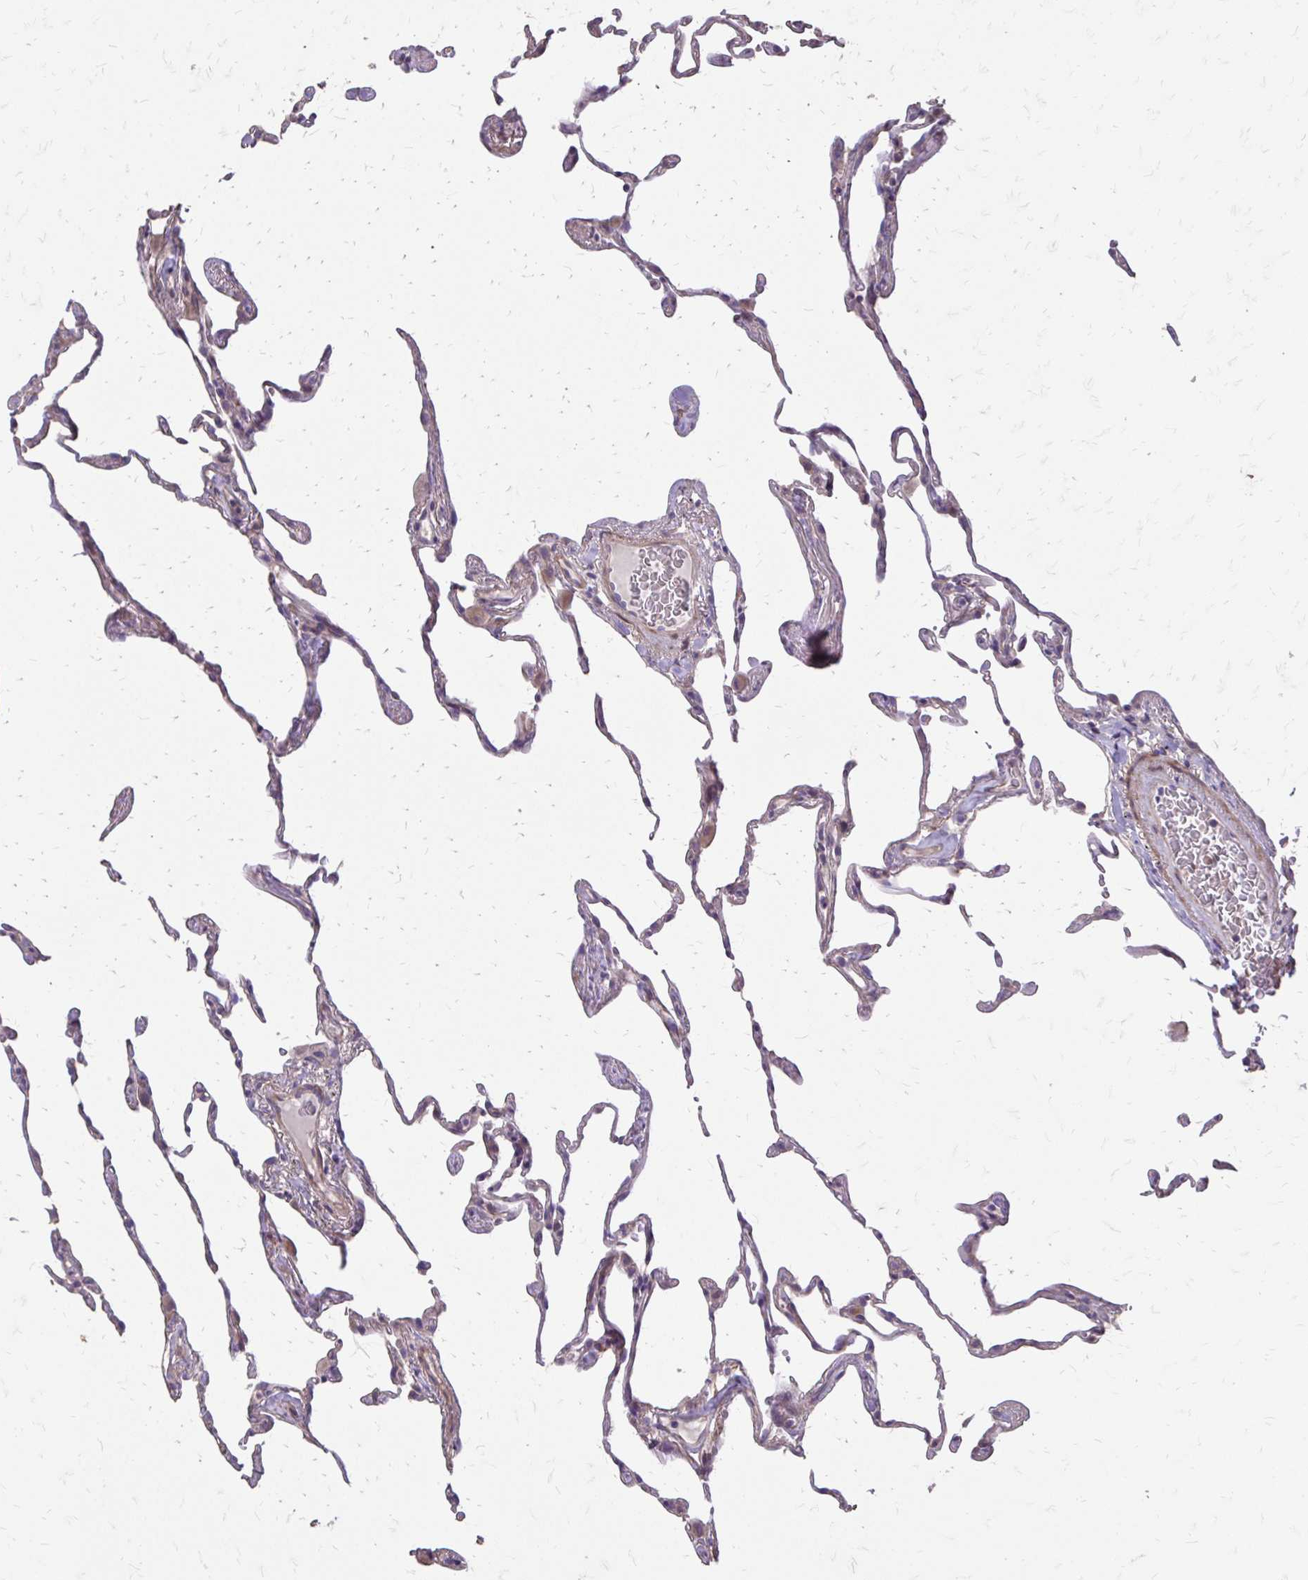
{"staining": {"intensity": "negative", "quantity": "none", "location": "none"}, "tissue": "lung", "cell_type": "Alveolar cells", "image_type": "normal", "snomed": [{"axis": "morphology", "description": "Normal tissue, NOS"}, {"axis": "topography", "description": "Lung"}], "caption": "Lung was stained to show a protein in brown. There is no significant staining in alveolar cells. (Stains: DAB IHC with hematoxylin counter stain, Microscopy: brightfield microscopy at high magnification).", "gene": "MYORG", "patient": {"sex": "female", "age": 57}}